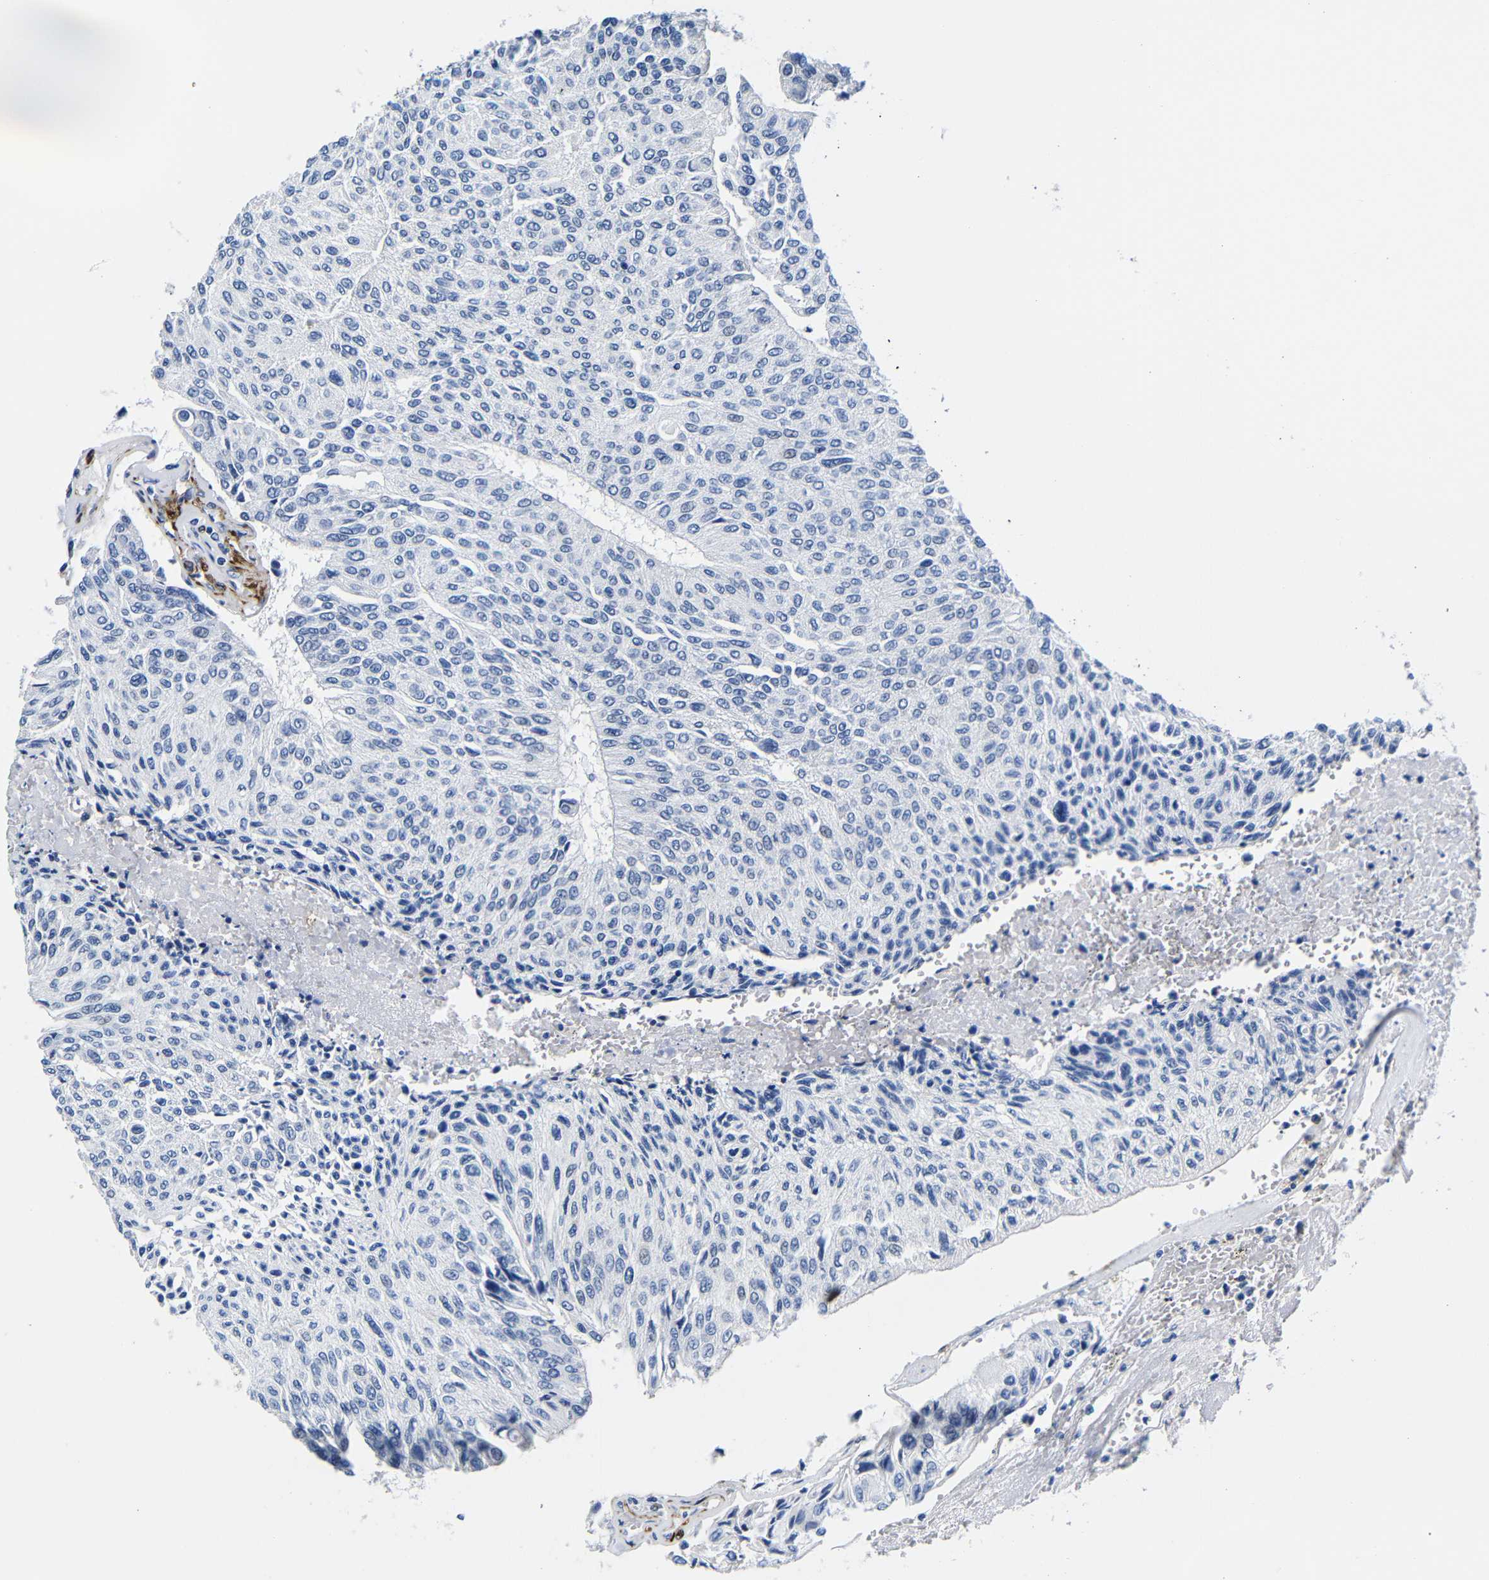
{"staining": {"intensity": "moderate", "quantity": "<25%", "location": "cytoplasmic/membranous"}, "tissue": "urothelial cancer", "cell_type": "Tumor cells", "image_type": "cancer", "snomed": [{"axis": "morphology", "description": "Urothelial carcinoma, High grade"}, {"axis": "topography", "description": "Urinary bladder"}], "caption": "Brown immunohistochemical staining in human urothelial carcinoma (high-grade) displays moderate cytoplasmic/membranous positivity in approximately <25% of tumor cells.", "gene": "LRIG1", "patient": {"sex": "male", "age": 66}}